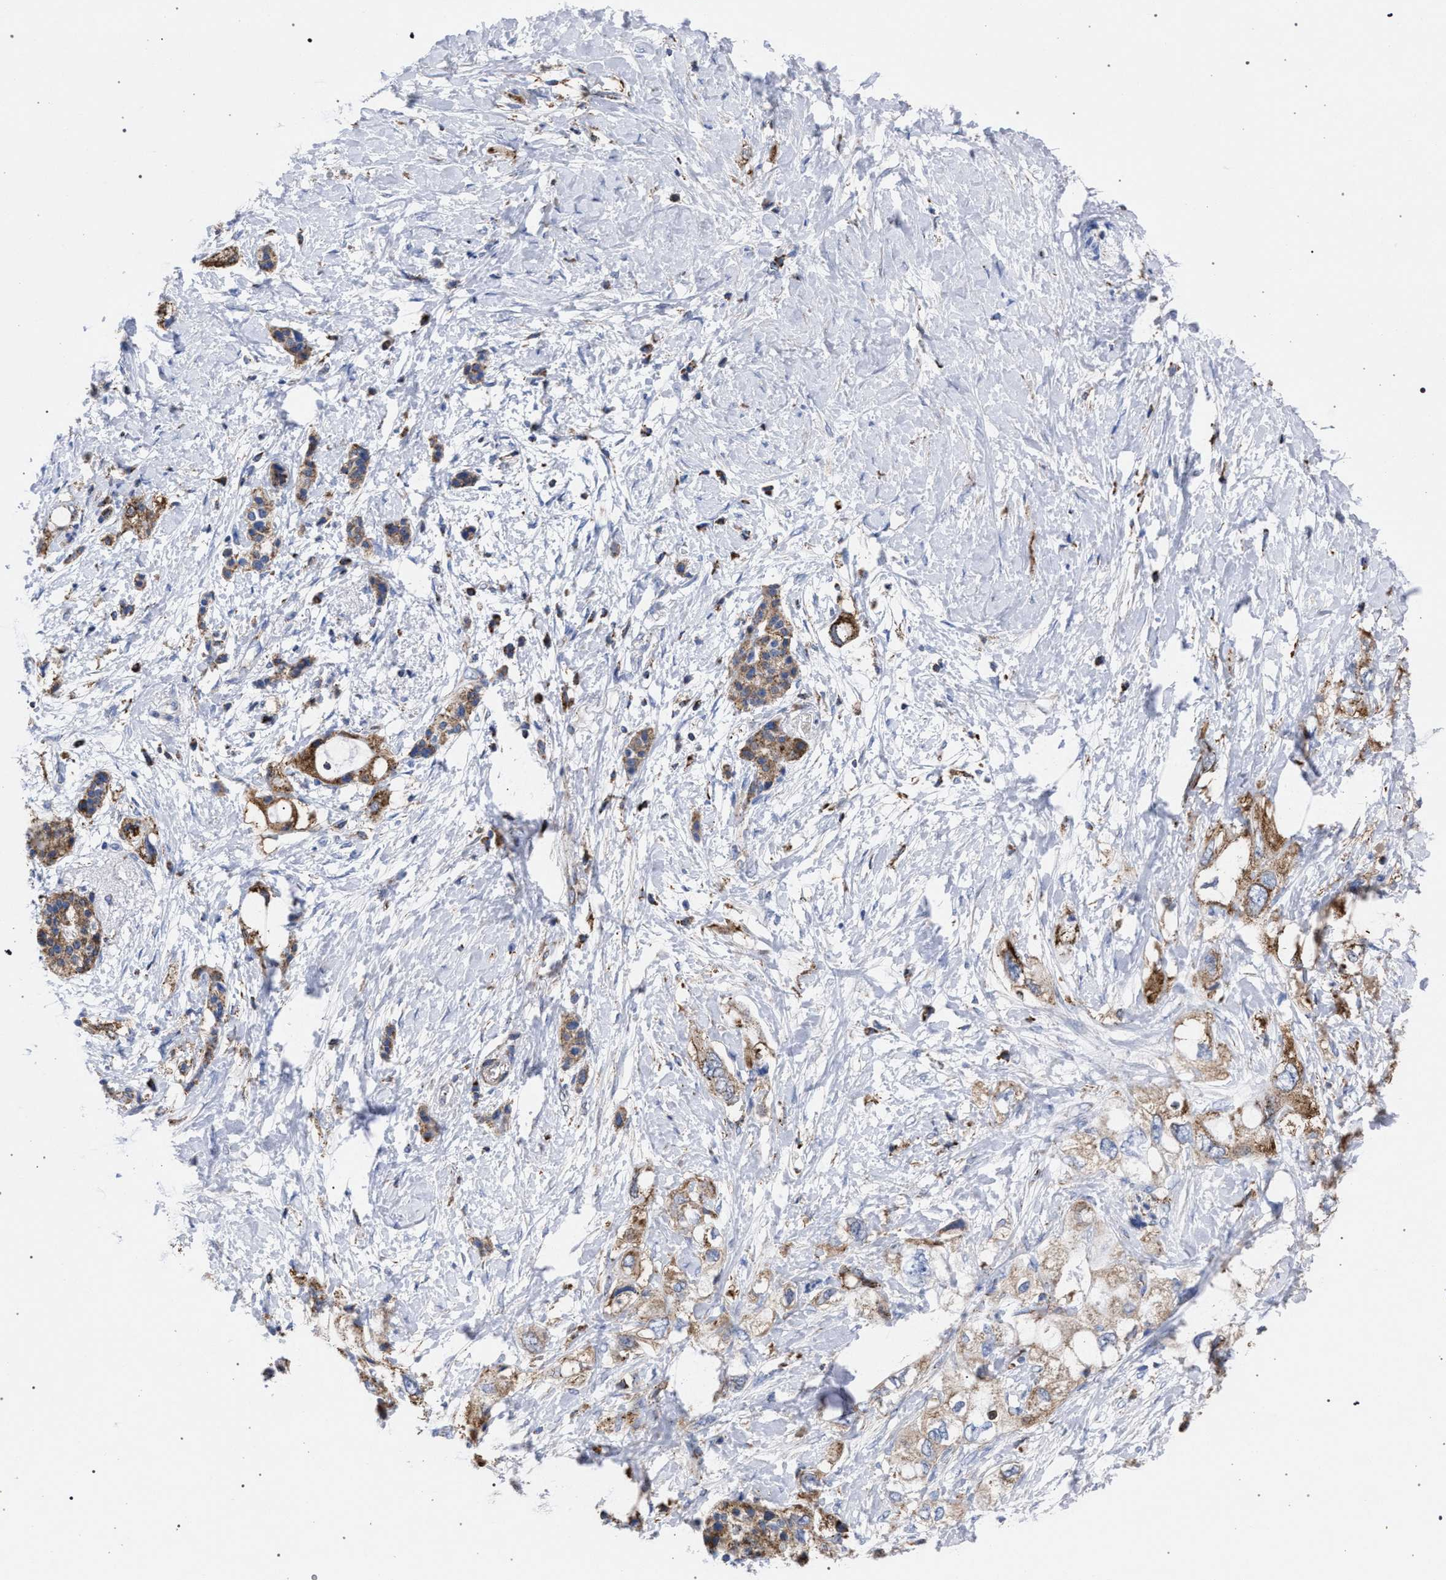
{"staining": {"intensity": "moderate", "quantity": ">75%", "location": "cytoplasmic/membranous"}, "tissue": "pancreatic cancer", "cell_type": "Tumor cells", "image_type": "cancer", "snomed": [{"axis": "morphology", "description": "Adenocarcinoma, NOS"}, {"axis": "topography", "description": "Pancreas"}], "caption": "Immunohistochemical staining of pancreatic cancer (adenocarcinoma) reveals moderate cytoplasmic/membranous protein expression in about >75% of tumor cells.", "gene": "ACADS", "patient": {"sex": "female", "age": 56}}